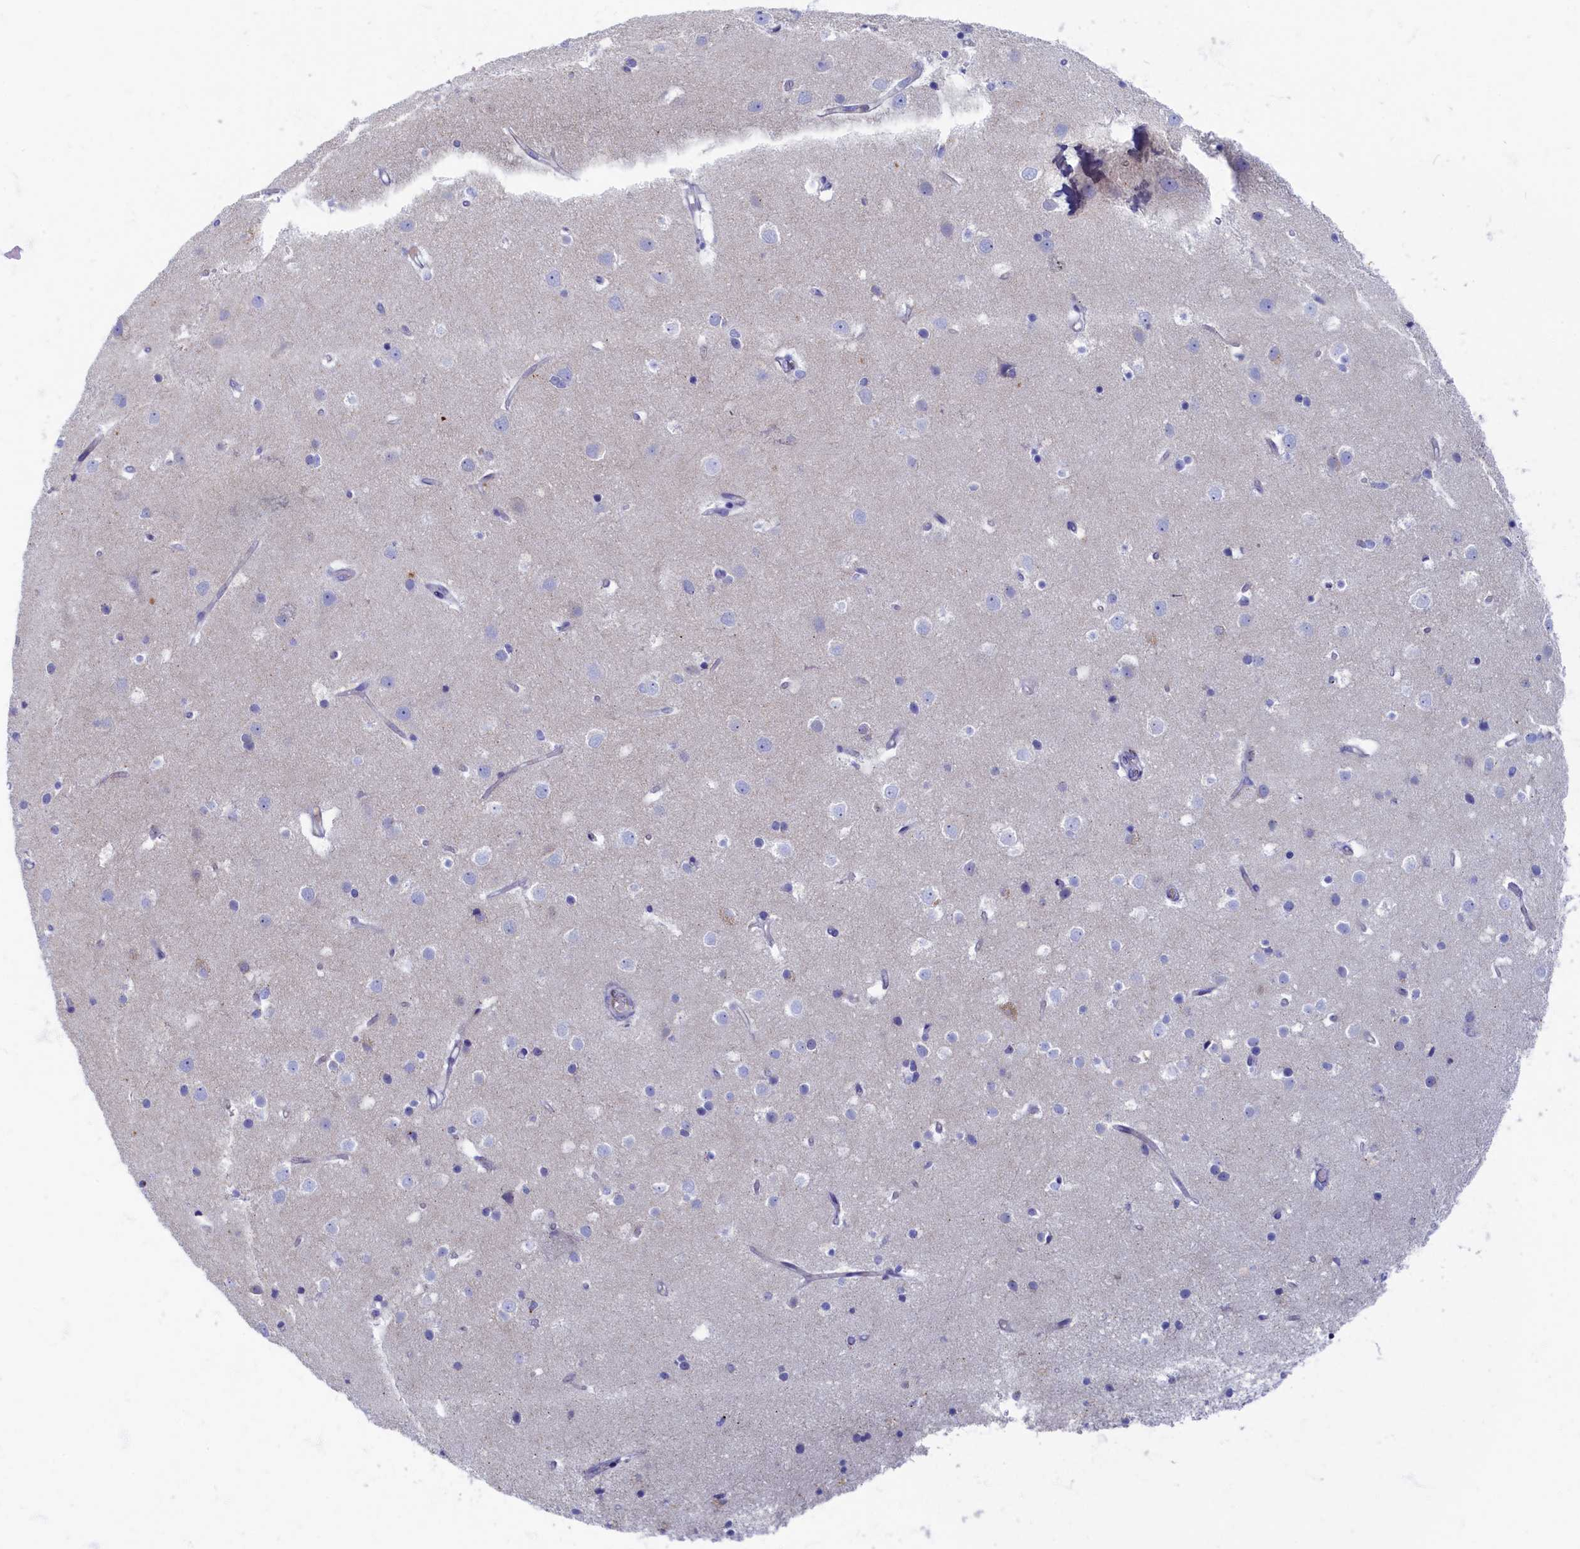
{"staining": {"intensity": "negative", "quantity": "none", "location": "none"}, "tissue": "cerebral cortex", "cell_type": "Endothelial cells", "image_type": "normal", "snomed": [{"axis": "morphology", "description": "Normal tissue, NOS"}, {"axis": "topography", "description": "Cerebral cortex"}], "caption": "The photomicrograph displays no significant expression in endothelial cells of cerebral cortex.", "gene": "OCIAD2", "patient": {"sex": "male", "age": 54}}